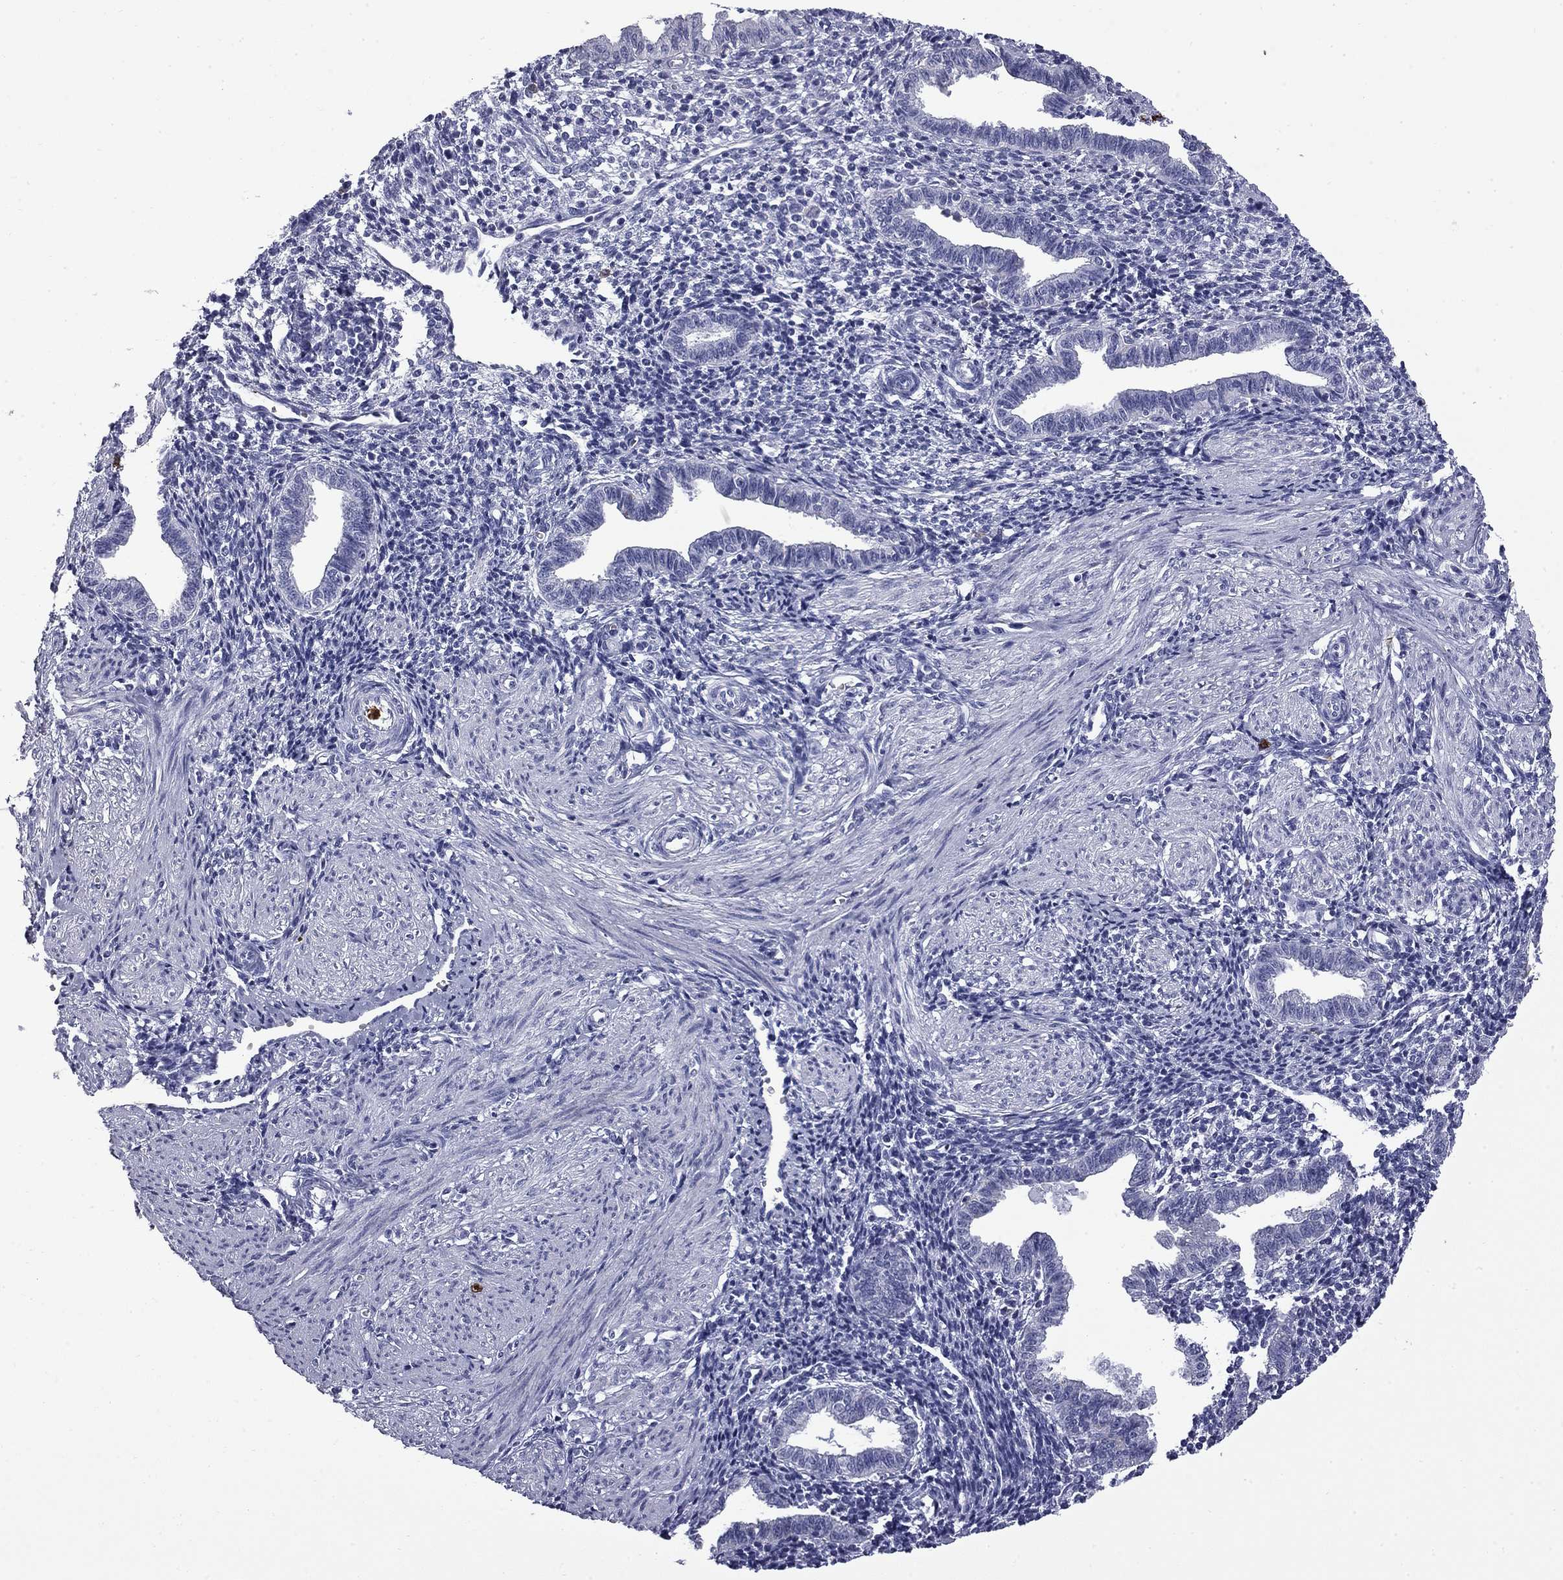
{"staining": {"intensity": "negative", "quantity": "none", "location": "none"}, "tissue": "endometrium", "cell_type": "Cells in endometrial stroma", "image_type": "normal", "snomed": [{"axis": "morphology", "description": "Normal tissue, NOS"}, {"axis": "topography", "description": "Endometrium"}], "caption": "DAB immunohistochemical staining of normal human endometrium displays no significant staining in cells in endometrial stroma.", "gene": "TRIM29", "patient": {"sex": "female", "age": 37}}